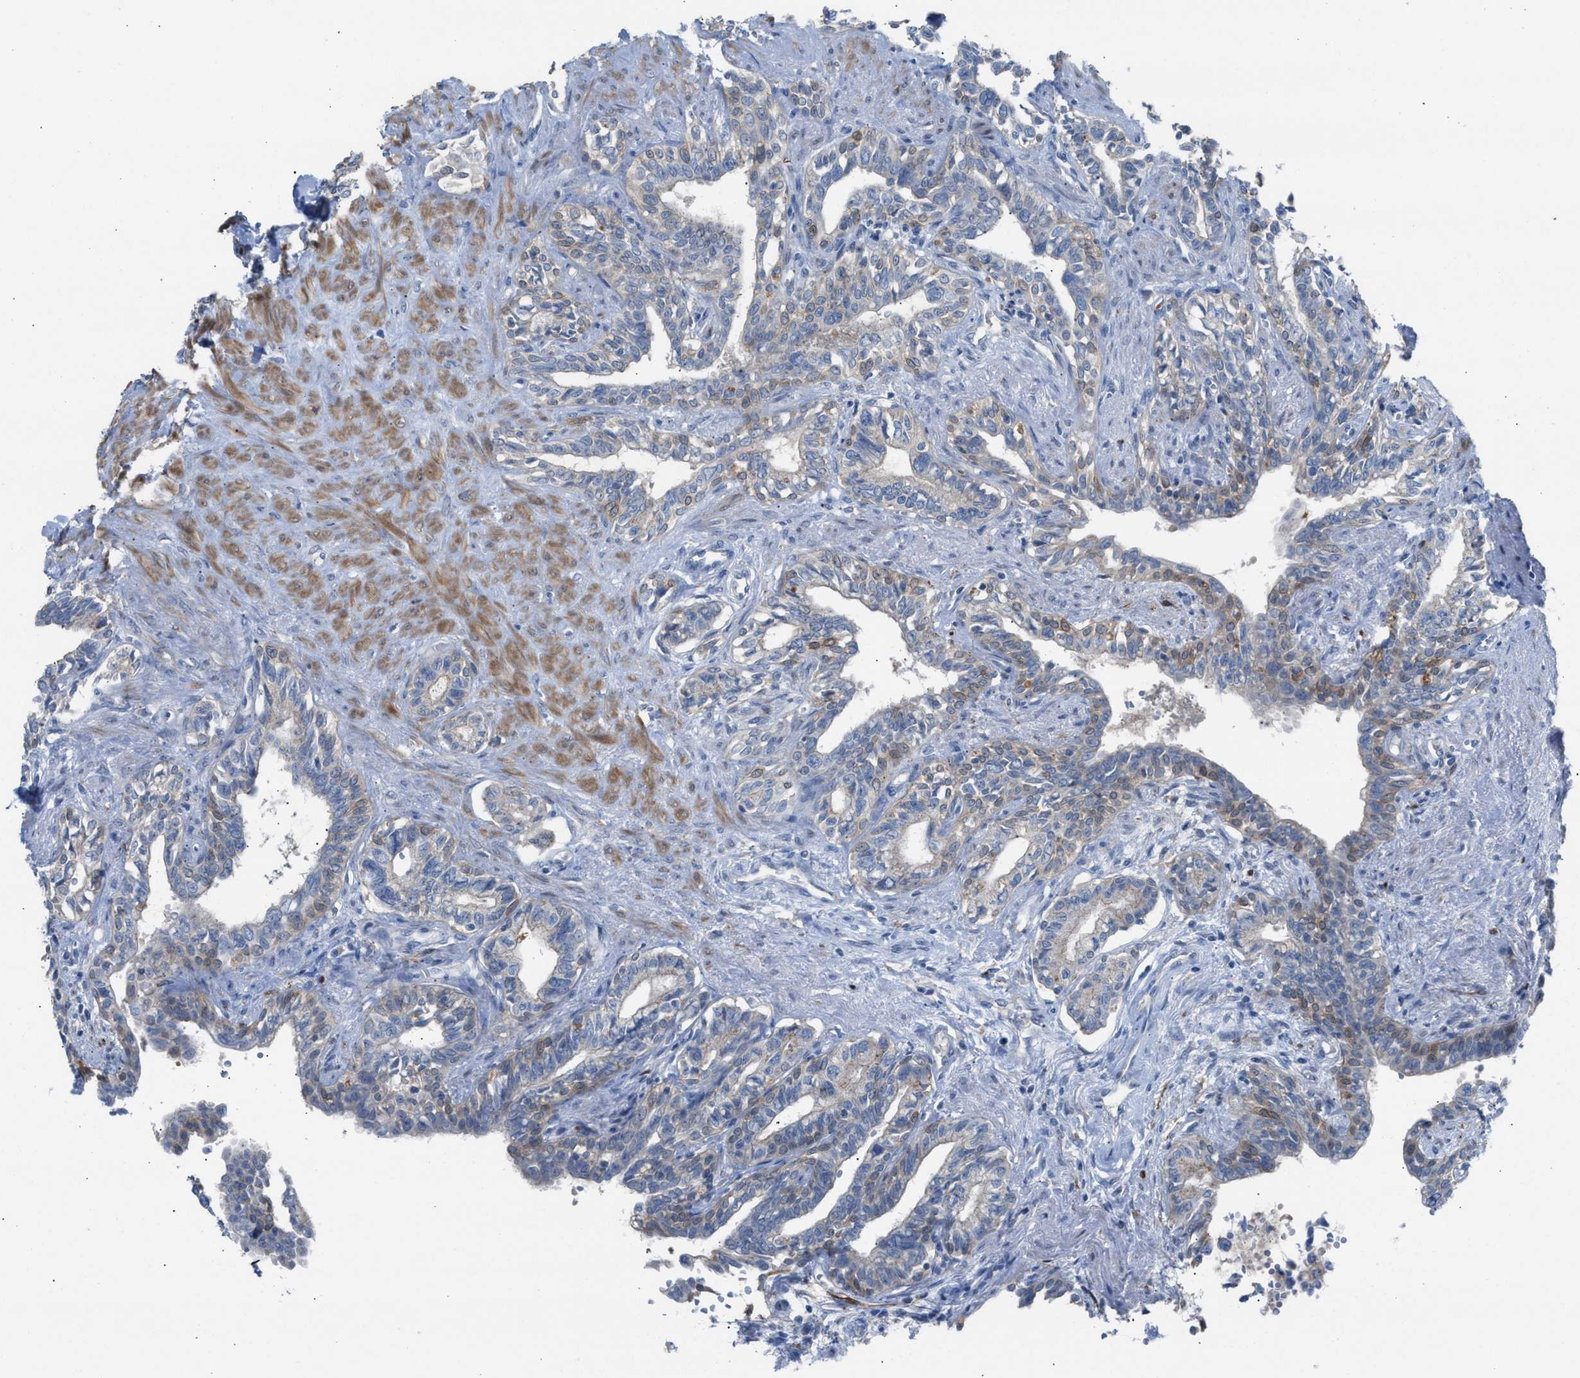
{"staining": {"intensity": "weak", "quantity": "<25%", "location": "cytoplasmic/membranous"}, "tissue": "seminal vesicle", "cell_type": "Glandular cells", "image_type": "normal", "snomed": [{"axis": "morphology", "description": "Normal tissue, NOS"}, {"axis": "morphology", "description": "Adenocarcinoma, High grade"}, {"axis": "topography", "description": "Prostate"}, {"axis": "topography", "description": "Seminal veicle"}], "caption": "Seminal vesicle was stained to show a protein in brown. There is no significant expression in glandular cells. (DAB immunohistochemistry visualized using brightfield microscopy, high magnification).", "gene": "ASPA", "patient": {"sex": "male", "age": 55}}